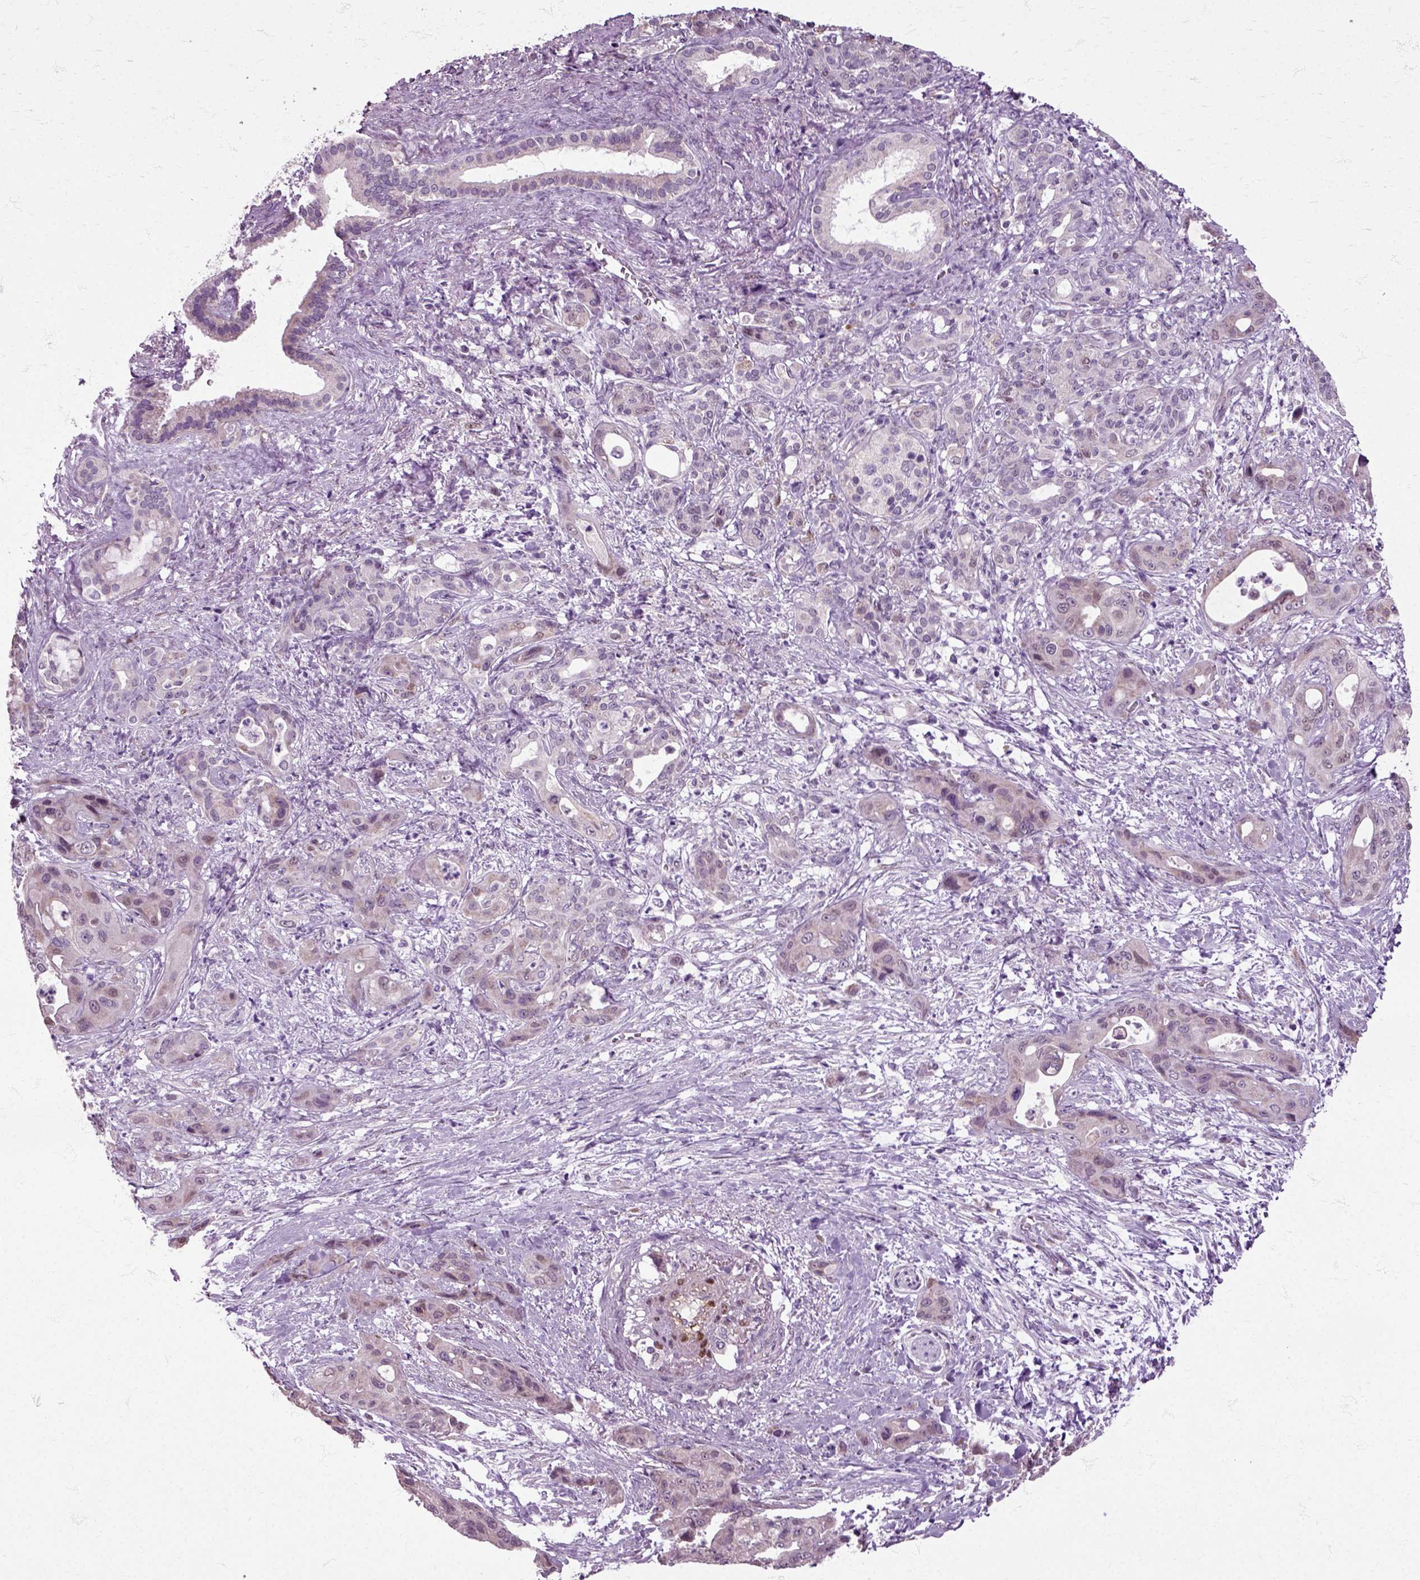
{"staining": {"intensity": "weak", "quantity": "<25%", "location": "cytoplasmic/membranous"}, "tissue": "pancreatic cancer", "cell_type": "Tumor cells", "image_type": "cancer", "snomed": [{"axis": "morphology", "description": "Adenocarcinoma, NOS"}, {"axis": "topography", "description": "Pancreas"}], "caption": "Immunohistochemistry (IHC) of human pancreatic cancer (adenocarcinoma) exhibits no expression in tumor cells.", "gene": "HSPA2", "patient": {"sex": "male", "age": 71}}